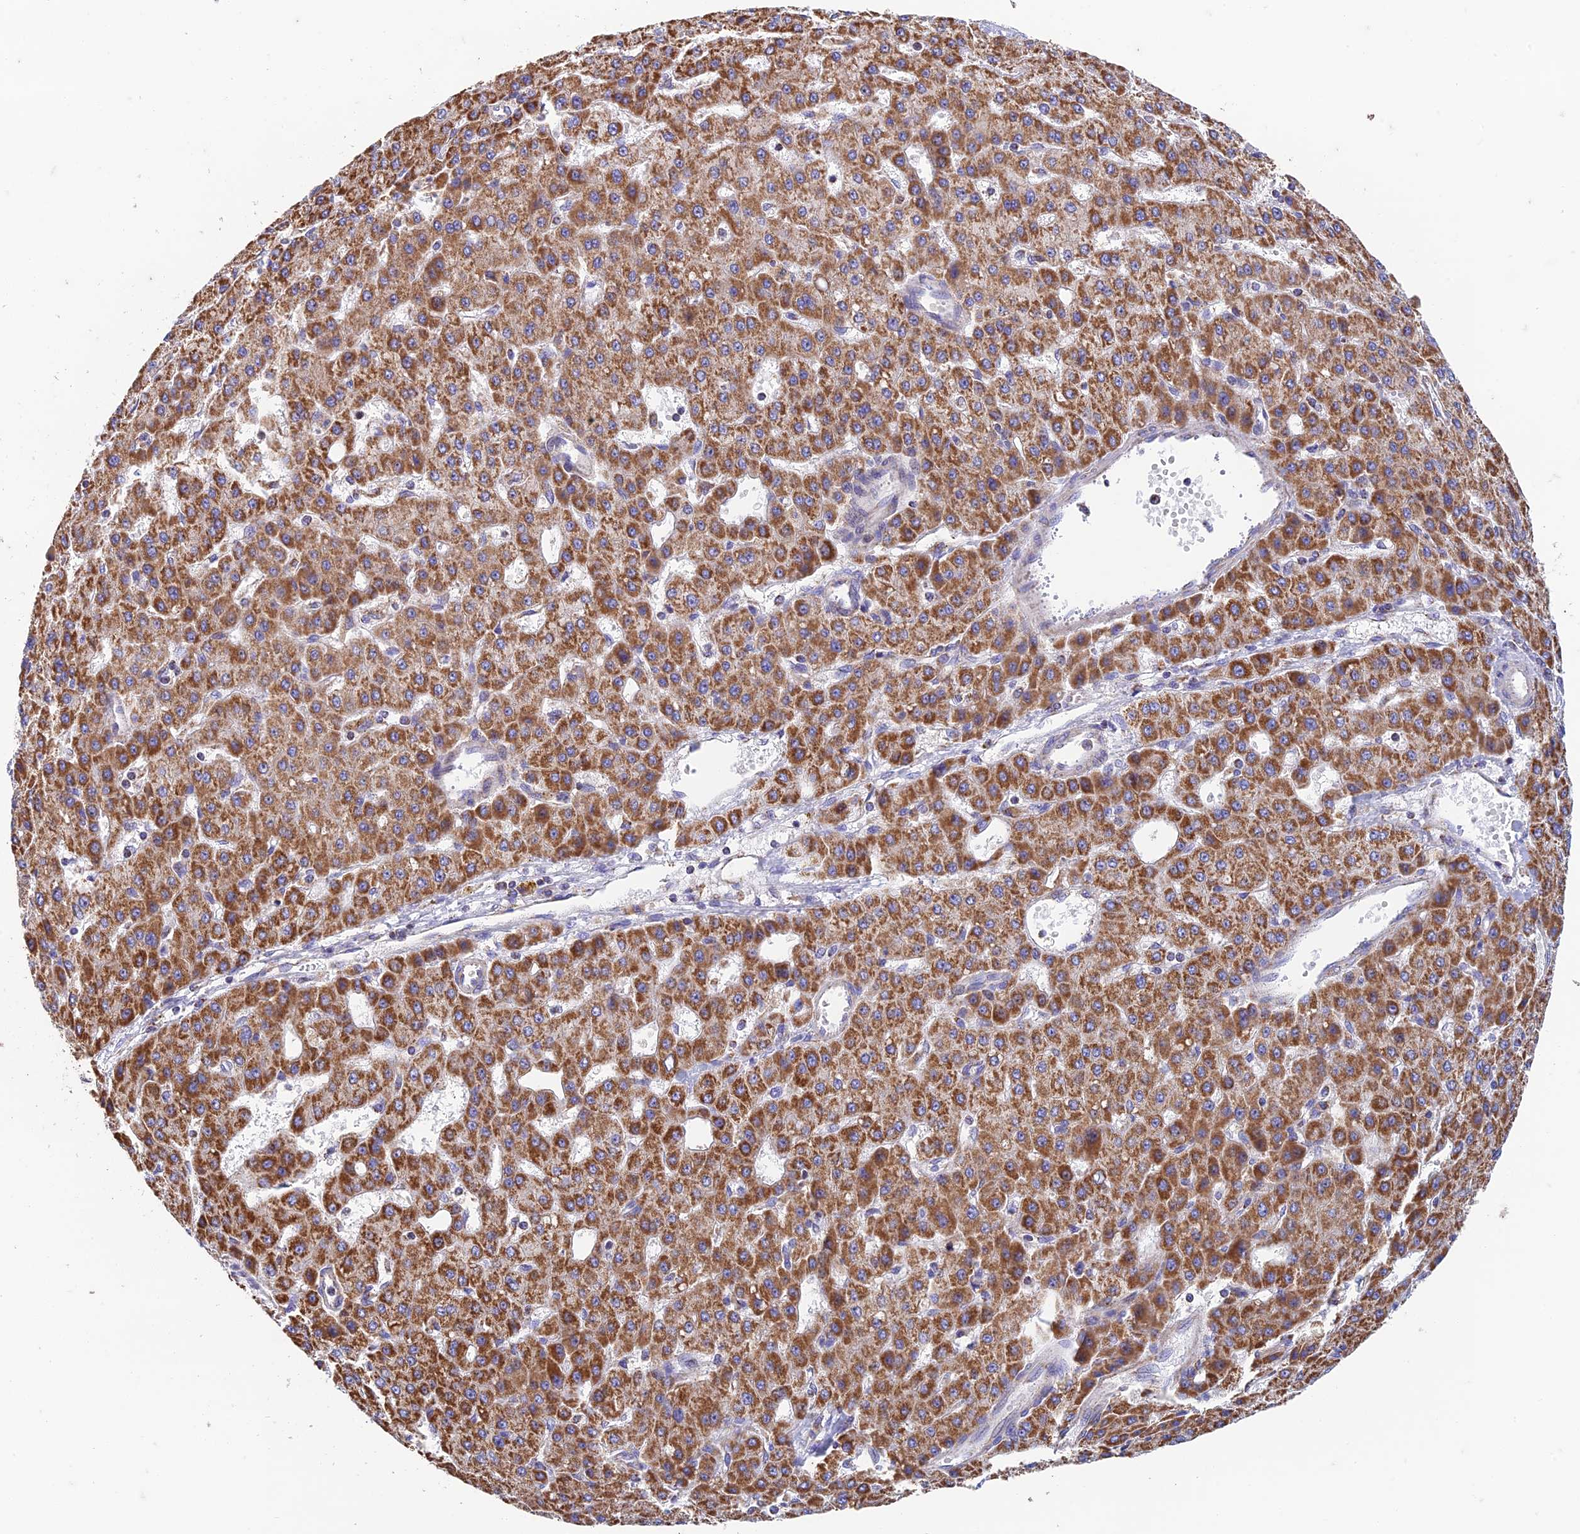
{"staining": {"intensity": "strong", "quantity": ">75%", "location": "cytoplasmic/membranous"}, "tissue": "liver cancer", "cell_type": "Tumor cells", "image_type": "cancer", "snomed": [{"axis": "morphology", "description": "Carcinoma, Hepatocellular, NOS"}, {"axis": "topography", "description": "Liver"}], "caption": "Immunohistochemical staining of liver cancer (hepatocellular carcinoma) demonstrates high levels of strong cytoplasmic/membranous protein expression in approximately >75% of tumor cells.", "gene": "ZNF181", "patient": {"sex": "male", "age": 47}}